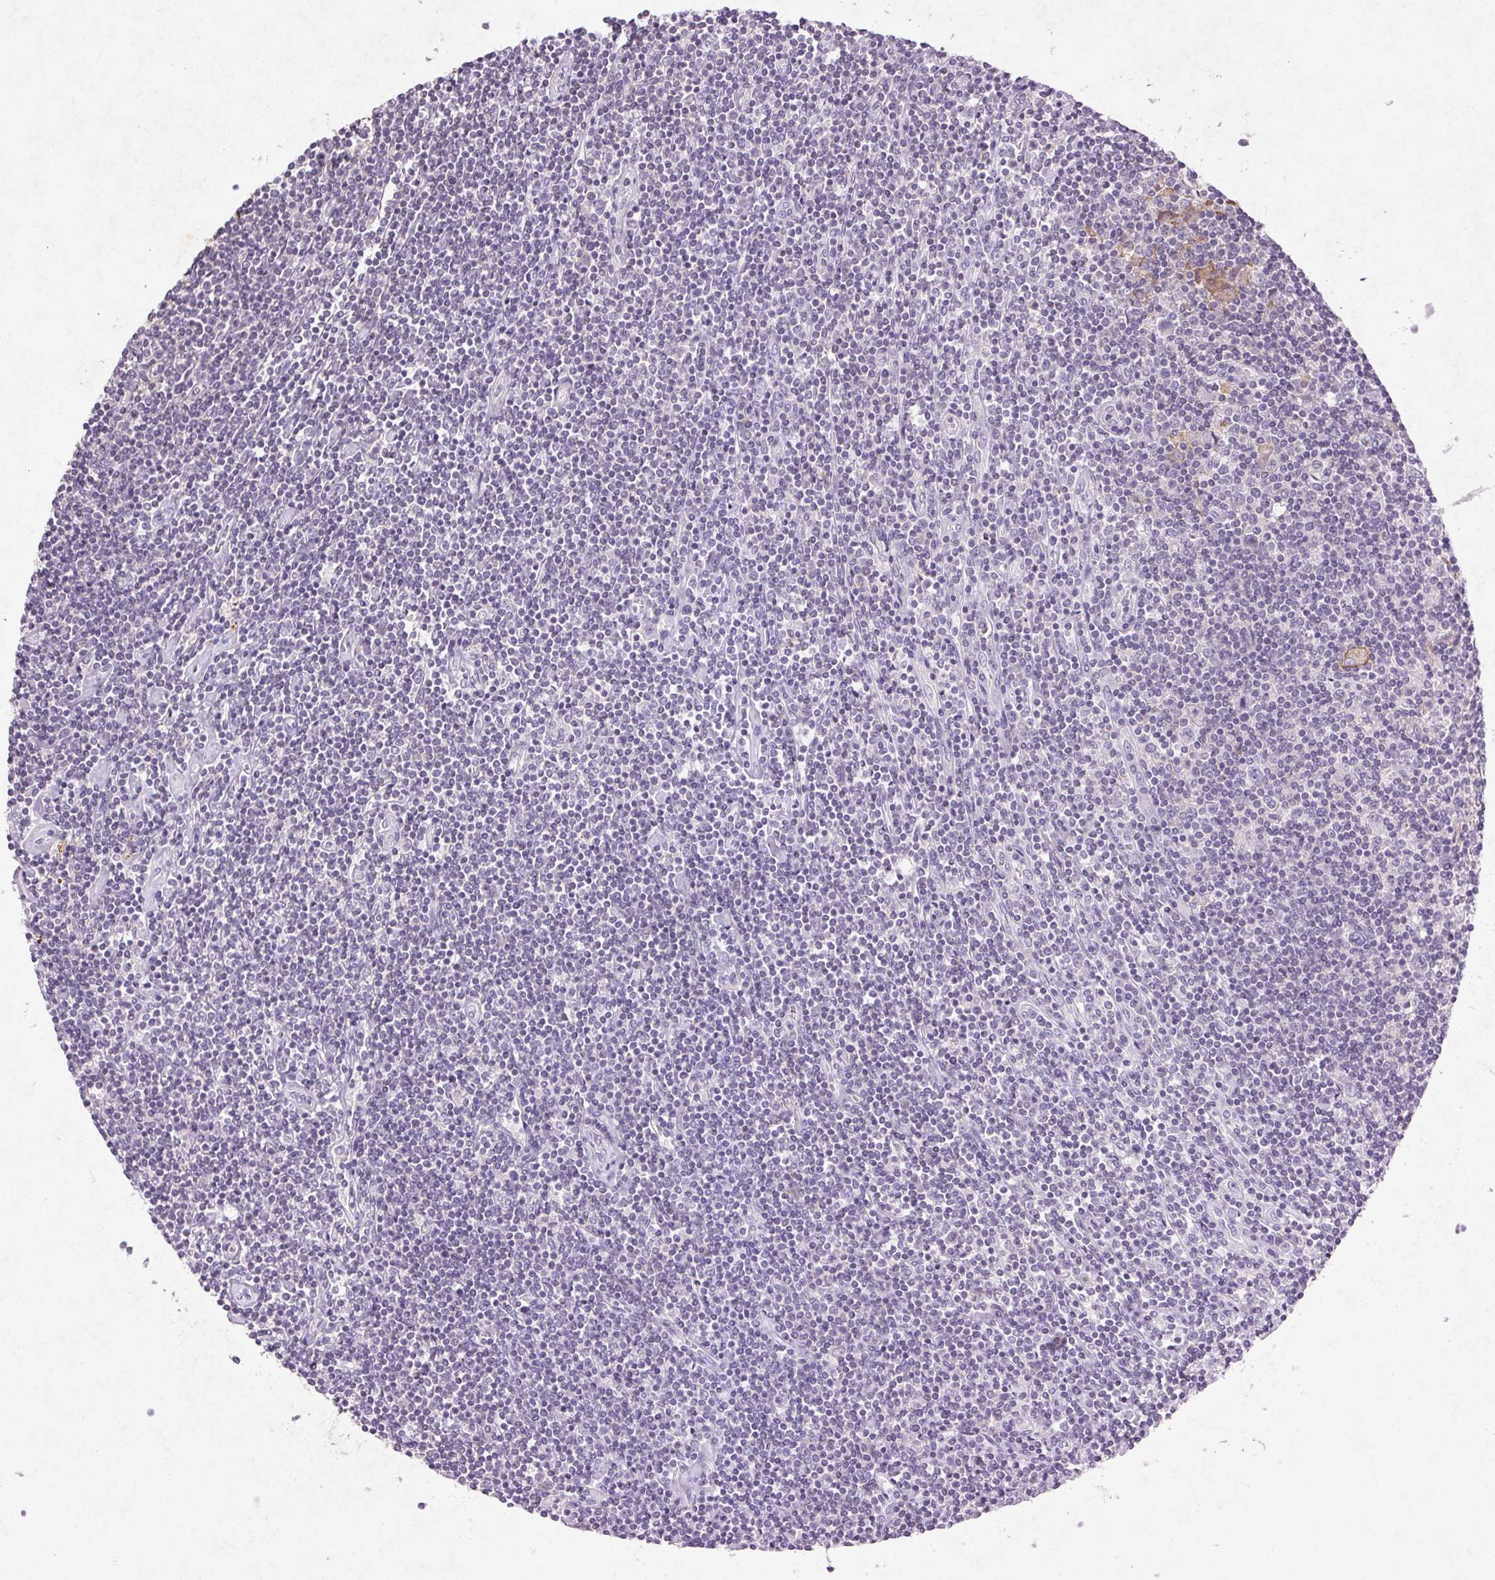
{"staining": {"intensity": "negative", "quantity": "none", "location": "none"}, "tissue": "lymphoma", "cell_type": "Tumor cells", "image_type": "cancer", "snomed": [{"axis": "morphology", "description": "Hodgkin's disease, NOS"}, {"axis": "topography", "description": "Lymph node"}], "caption": "Immunohistochemical staining of Hodgkin's disease exhibits no significant staining in tumor cells.", "gene": "FNDC7", "patient": {"sex": "male", "age": 40}}